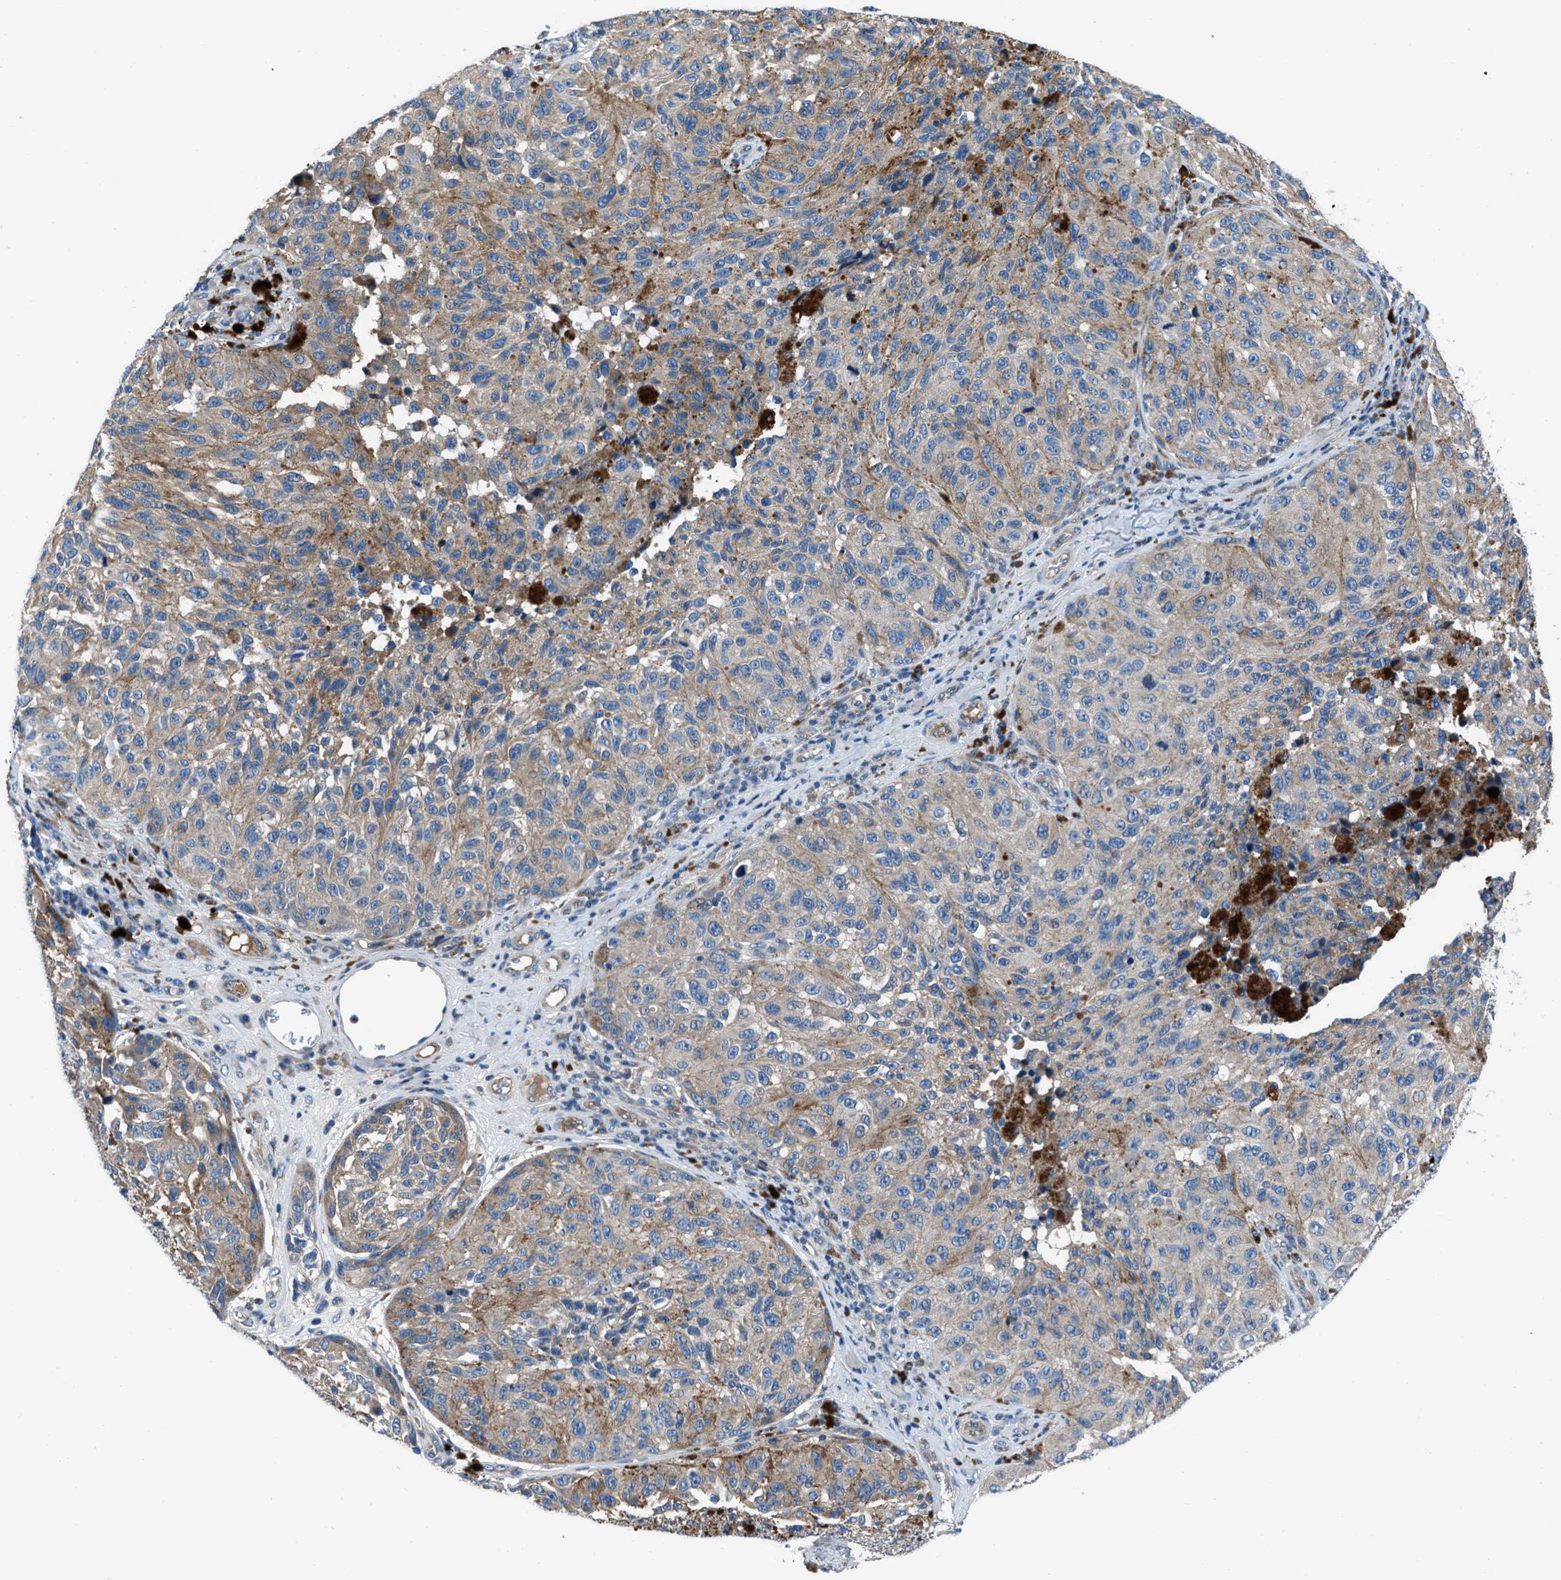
{"staining": {"intensity": "moderate", "quantity": "25%-75%", "location": "cytoplasmic/membranous"}, "tissue": "melanoma", "cell_type": "Tumor cells", "image_type": "cancer", "snomed": [{"axis": "morphology", "description": "Malignant melanoma, NOS"}, {"axis": "topography", "description": "Skin"}], "caption": "A medium amount of moderate cytoplasmic/membranous positivity is seen in about 25%-75% of tumor cells in melanoma tissue.", "gene": "SLC38A6", "patient": {"sex": "female", "age": 73}}